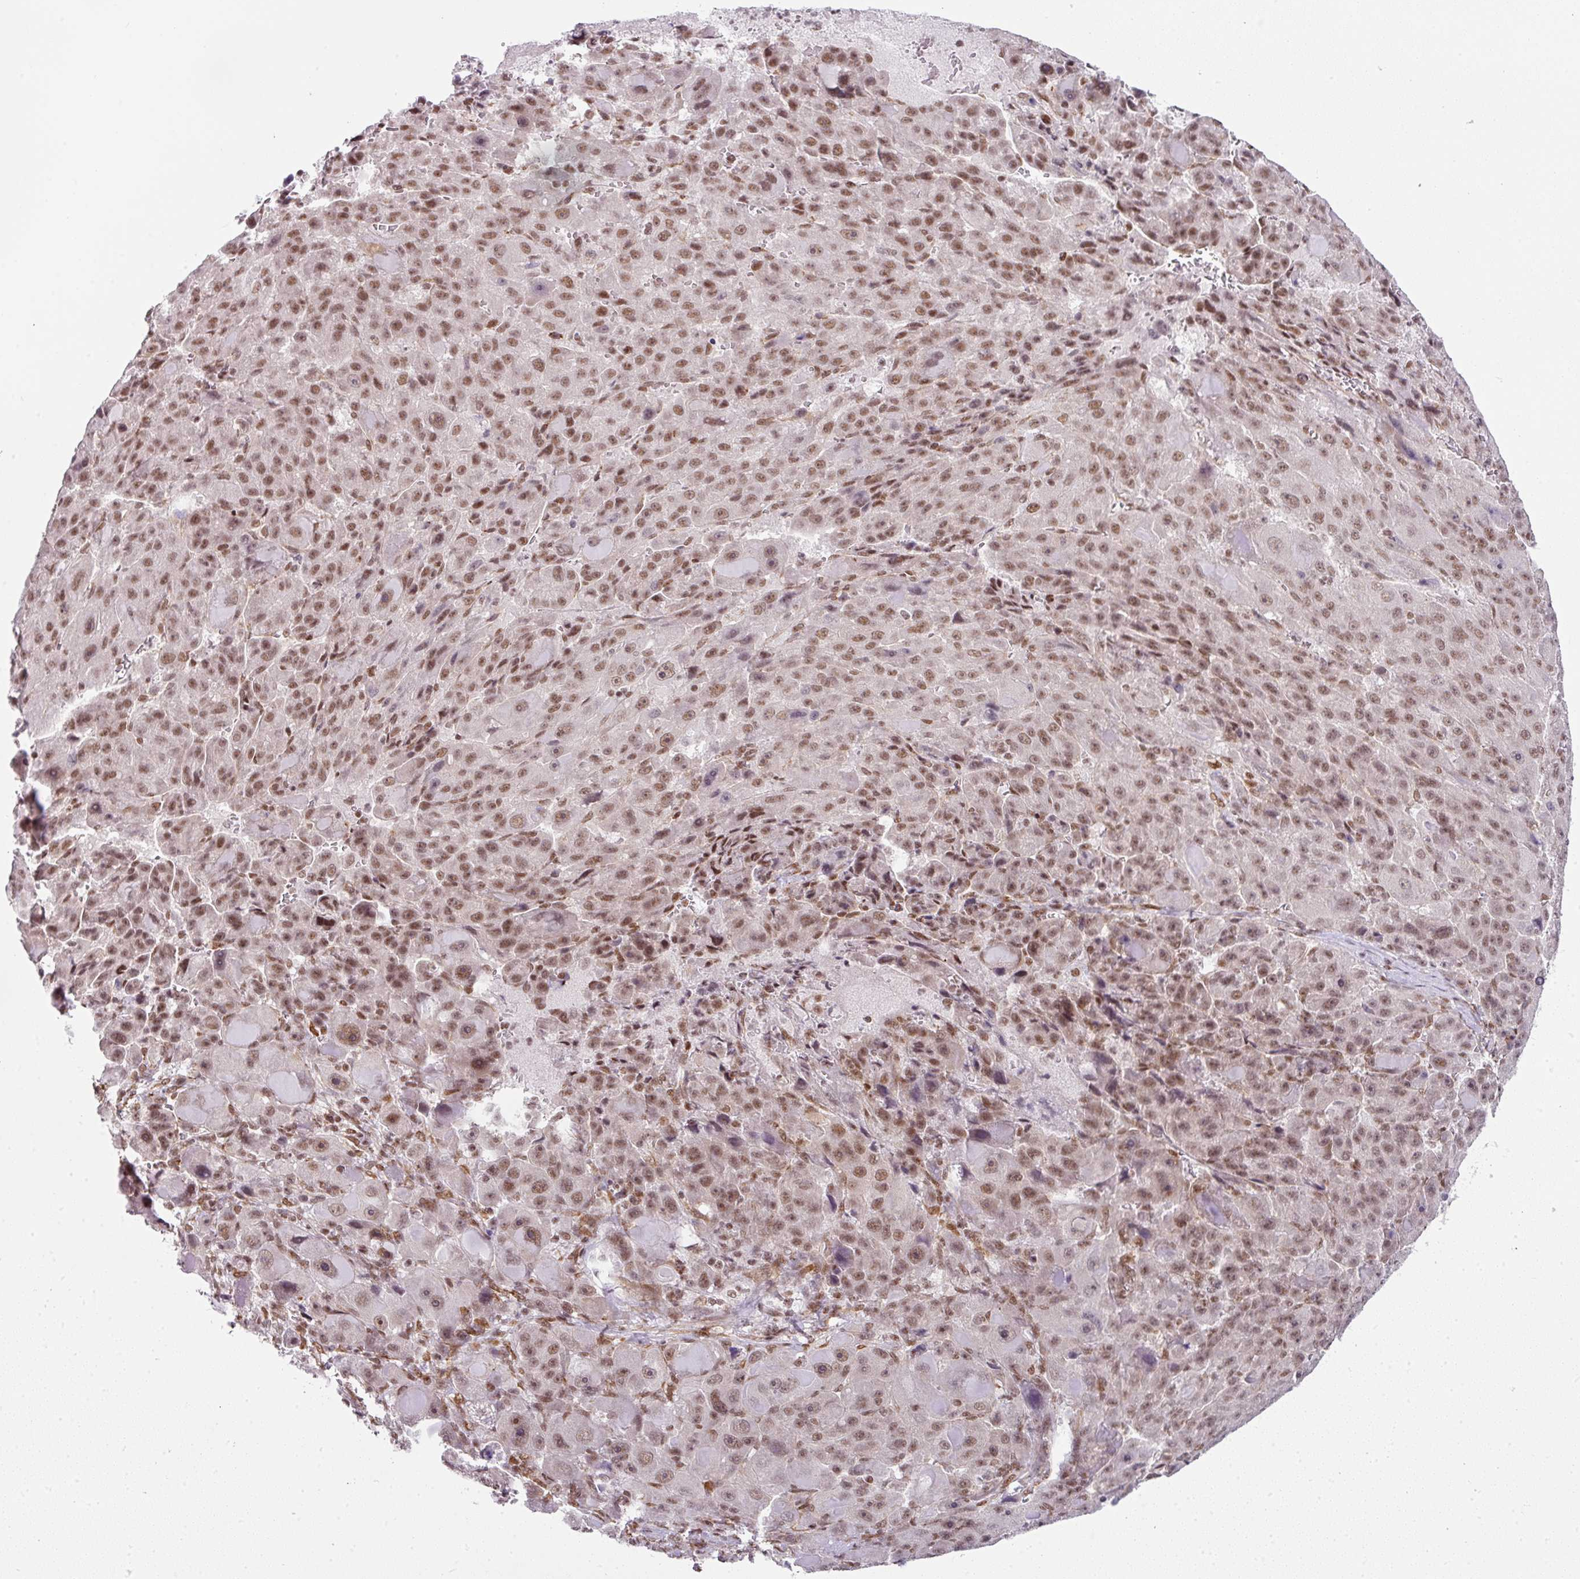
{"staining": {"intensity": "moderate", "quantity": ">75%", "location": "nuclear"}, "tissue": "liver cancer", "cell_type": "Tumor cells", "image_type": "cancer", "snomed": [{"axis": "morphology", "description": "Carcinoma, Hepatocellular, NOS"}, {"axis": "topography", "description": "Liver"}], "caption": "Immunohistochemical staining of liver cancer (hepatocellular carcinoma) demonstrates medium levels of moderate nuclear protein expression in about >75% of tumor cells. (Stains: DAB (3,3'-diaminobenzidine) in brown, nuclei in blue, Microscopy: brightfield microscopy at high magnification).", "gene": "NFYA", "patient": {"sex": "male", "age": 76}}